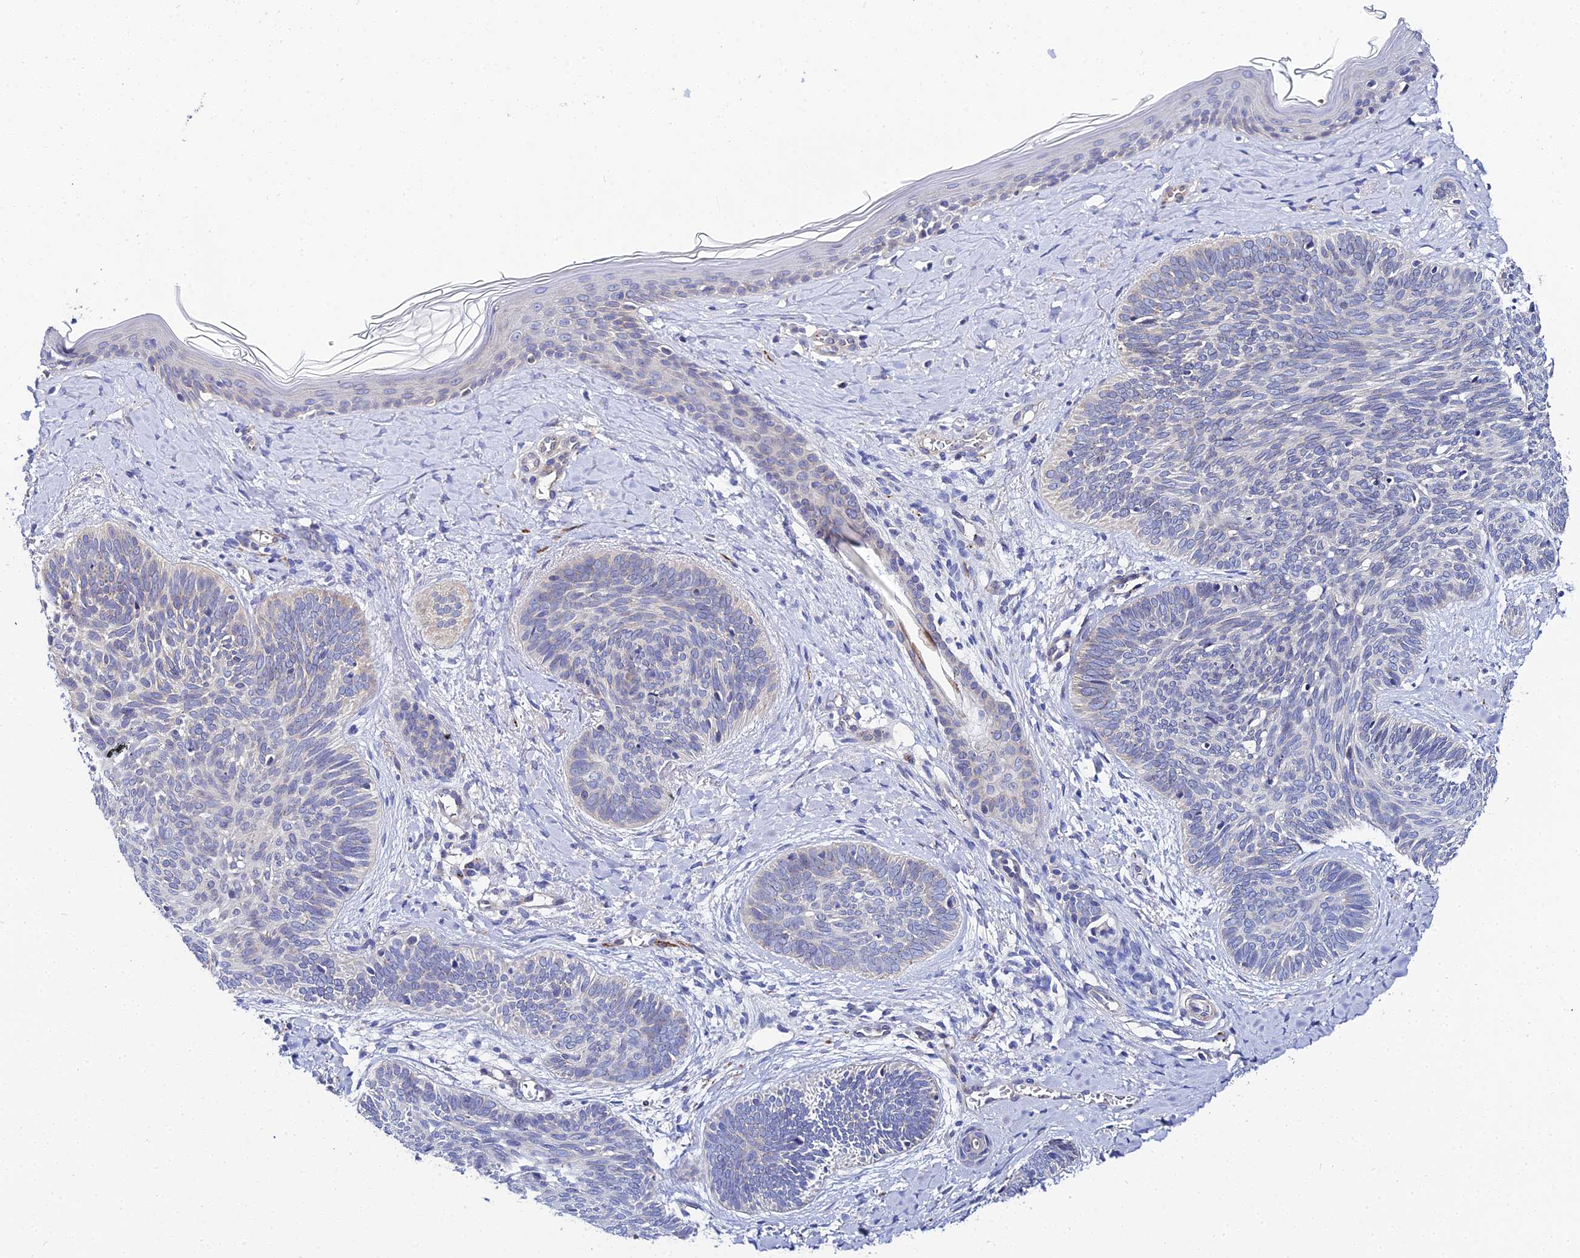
{"staining": {"intensity": "negative", "quantity": "none", "location": "none"}, "tissue": "skin cancer", "cell_type": "Tumor cells", "image_type": "cancer", "snomed": [{"axis": "morphology", "description": "Basal cell carcinoma"}, {"axis": "topography", "description": "Skin"}], "caption": "Protein analysis of basal cell carcinoma (skin) exhibits no significant staining in tumor cells. Nuclei are stained in blue.", "gene": "APOBEC3H", "patient": {"sex": "female", "age": 81}}